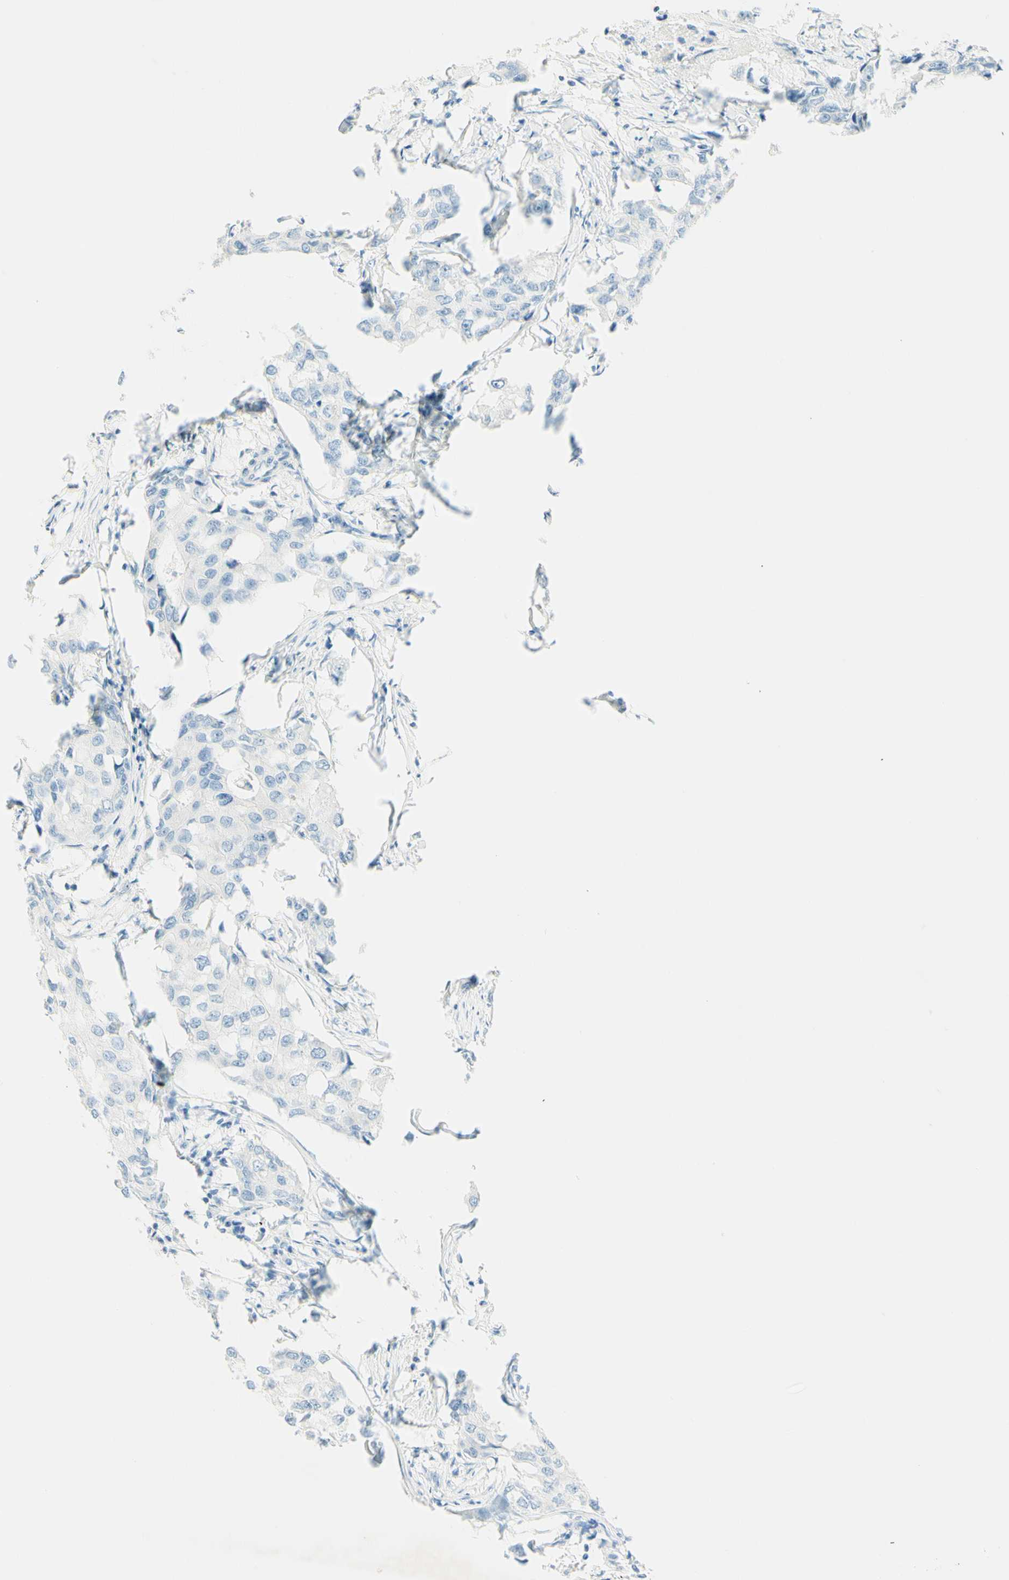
{"staining": {"intensity": "negative", "quantity": "none", "location": "none"}, "tissue": "breast cancer", "cell_type": "Tumor cells", "image_type": "cancer", "snomed": [{"axis": "morphology", "description": "Duct carcinoma"}, {"axis": "topography", "description": "Breast"}], "caption": "A histopathology image of breast cancer (infiltrating ductal carcinoma) stained for a protein reveals no brown staining in tumor cells.", "gene": "FMR1NB", "patient": {"sex": "female", "age": 27}}